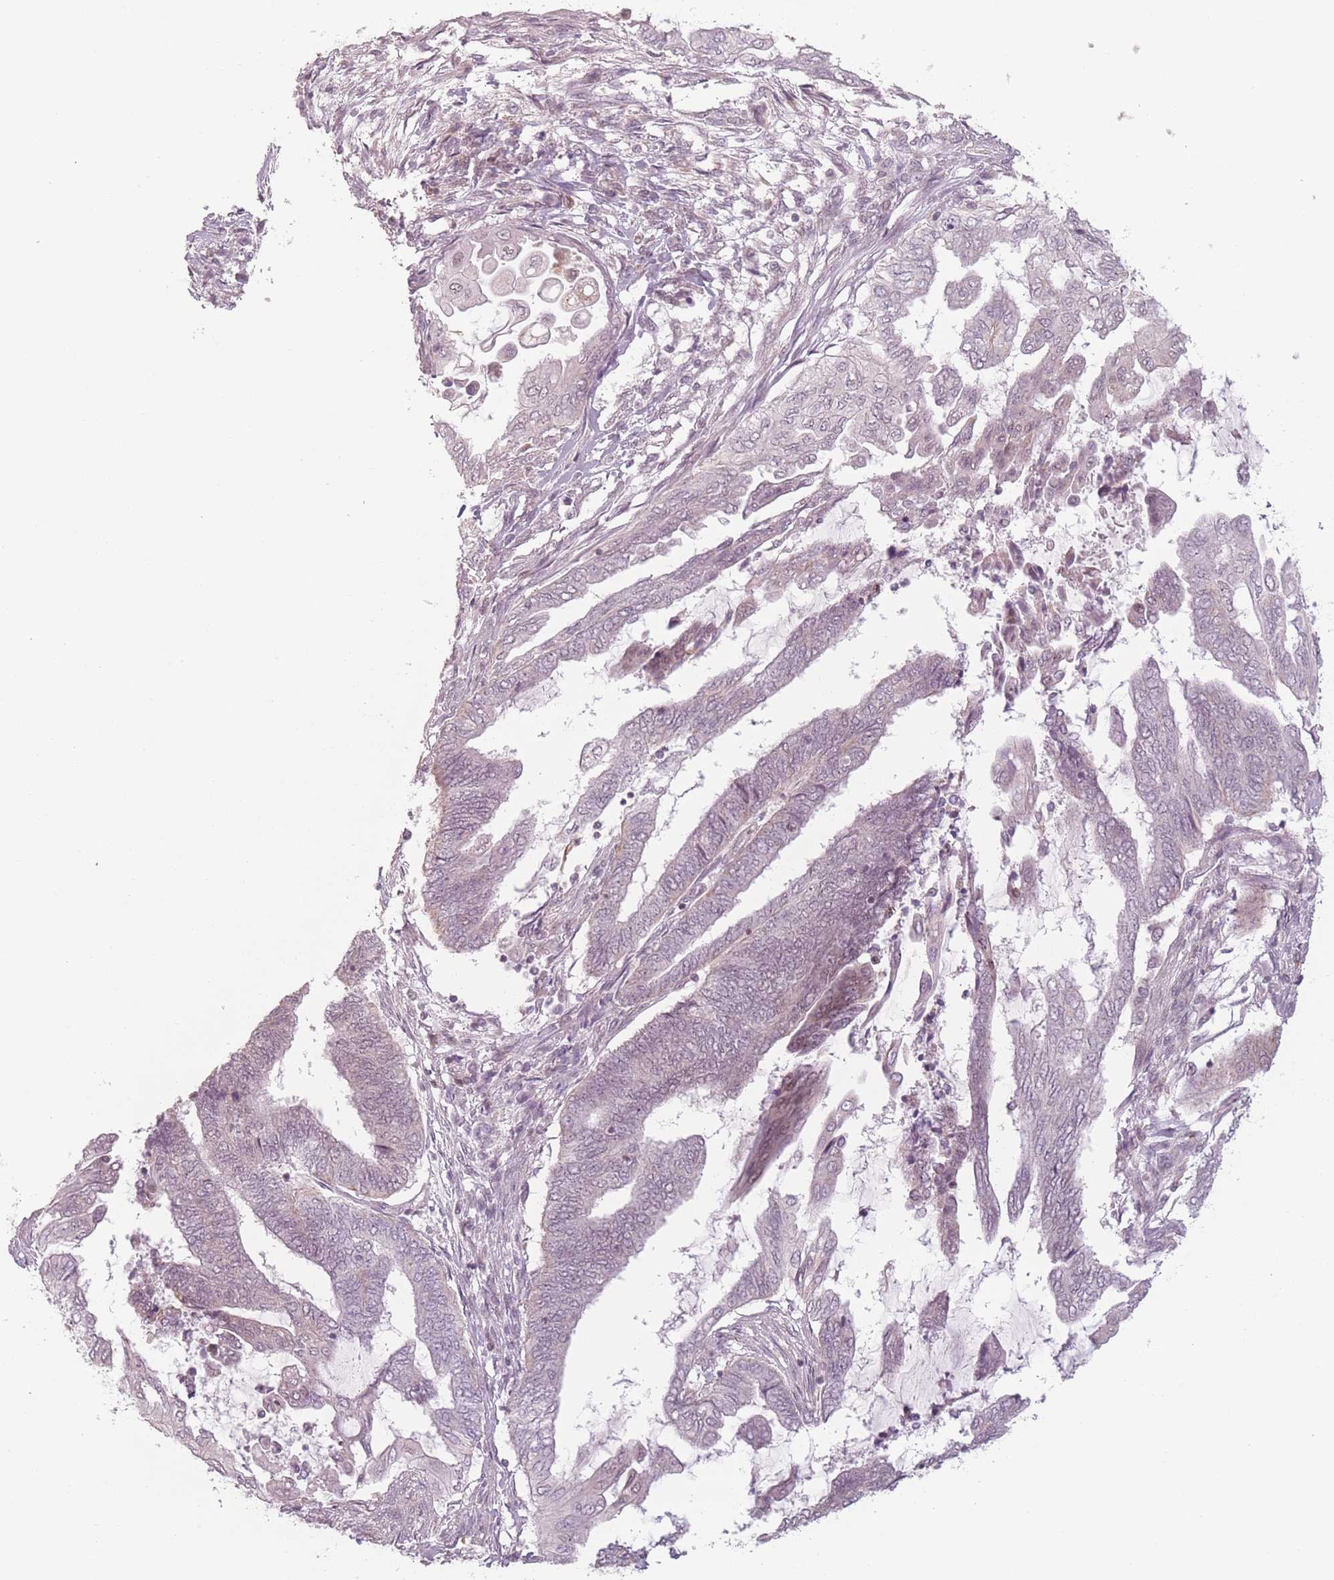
{"staining": {"intensity": "negative", "quantity": "none", "location": "none"}, "tissue": "endometrial cancer", "cell_type": "Tumor cells", "image_type": "cancer", "snomed": [{"axis": "morphology", "description": "Adenocarcinoma, NOS"}, {"axis": "topography", "description": "Uterus"}, {"axis": "topography", "description": "Endometrium"}], "caption": "Tumor cells show no significant protein staining in endometrial cancer (adenocarcinoma).", "gene": "OR10C1", "patient": {"sex": "female", "age": 70}}